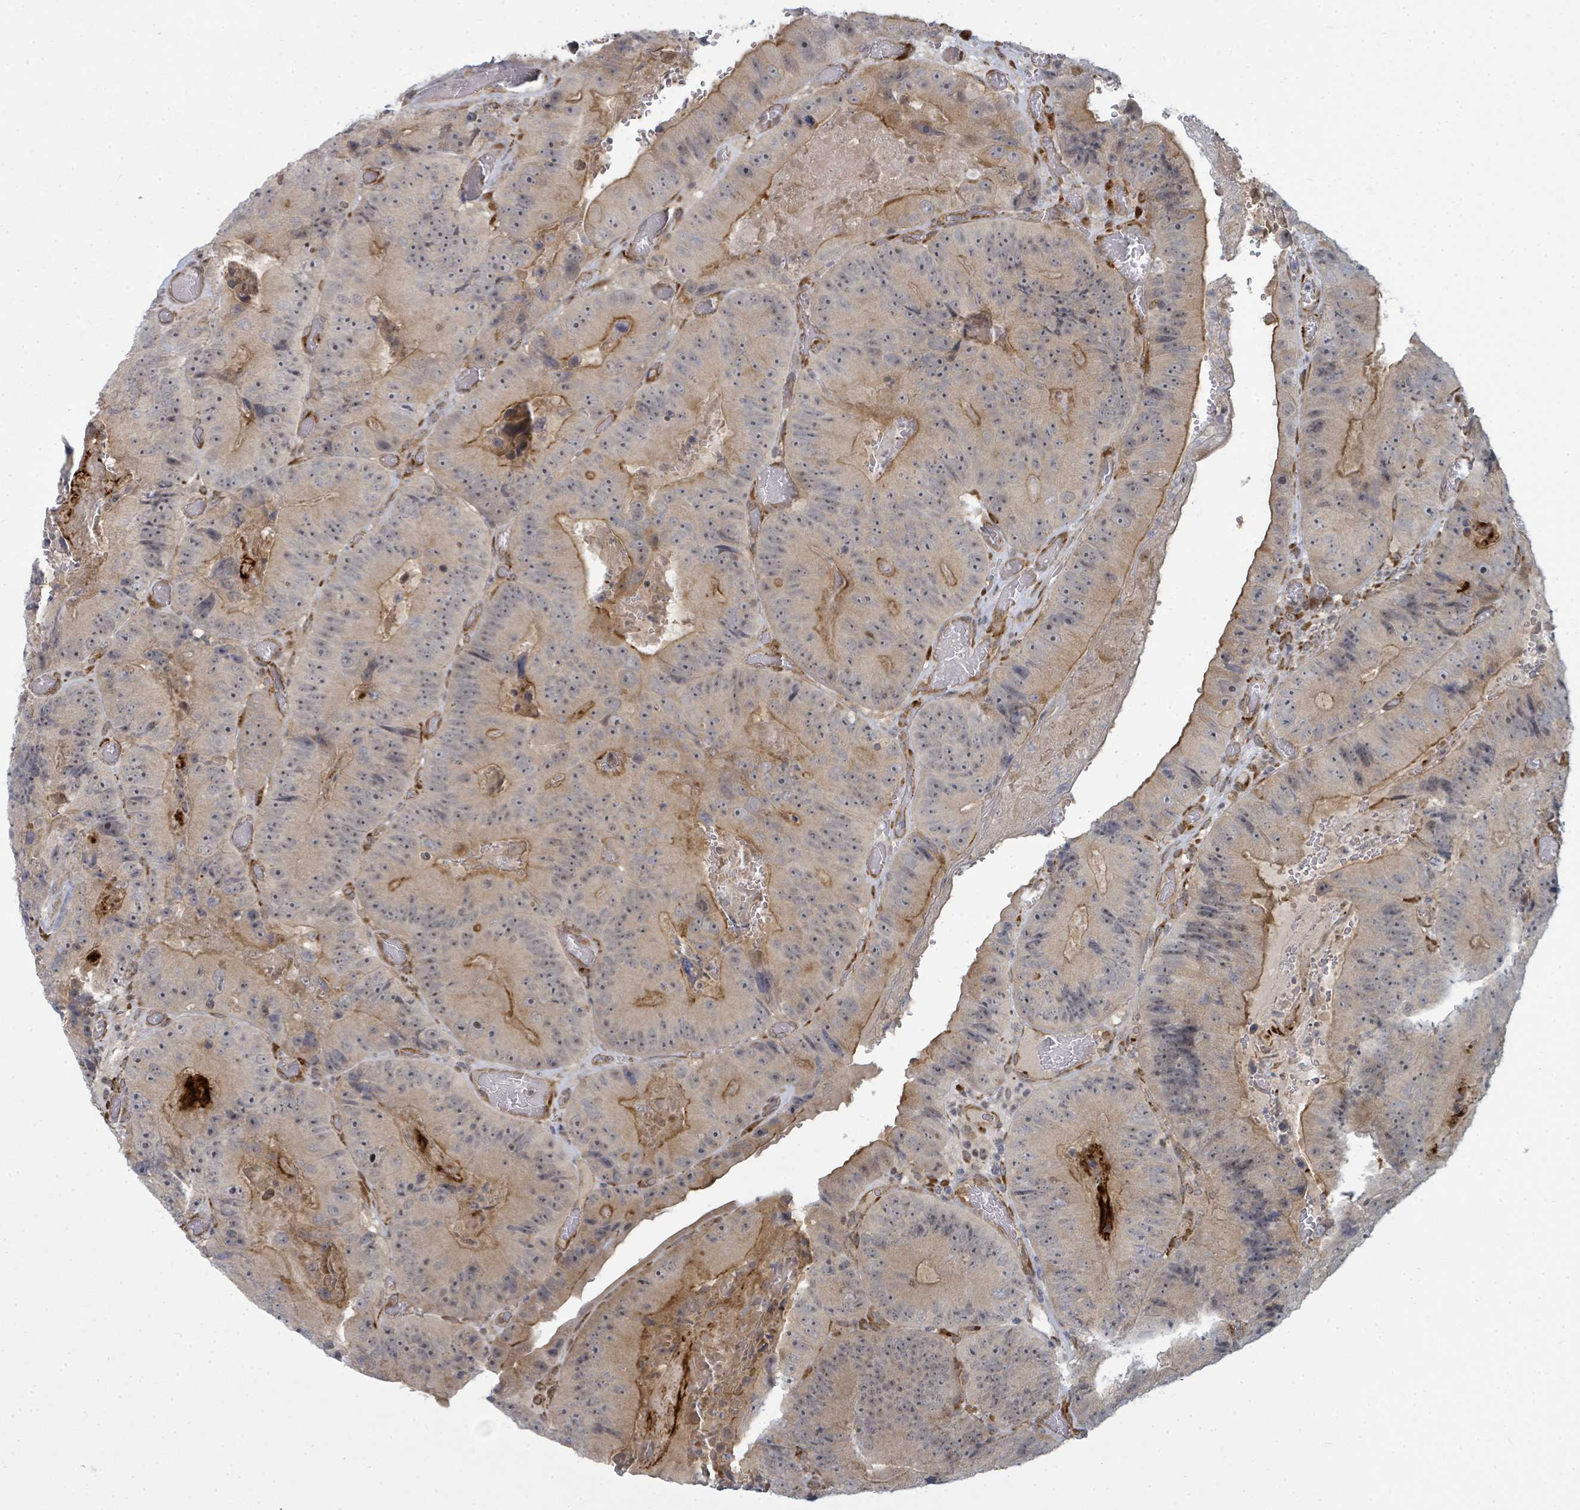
{"staining": {"intensity": "moderate", "quantity": "<25%", "location": "cytoplasmic/membranous"}, "tissue": "colorectal cancer", "cell_type": "Tumor cells", "image_type": "cancer", "snomed": [{"axis": "morphology", "description": "Adenocarcinoma, NOS"}, {"axis": "topography", "description": "Colon"}], "caption": "Adenocarcinoma (colorectal) tissue reveals moderate cytoplasmic/membranous staining in about <25% of tumor cells, visualized by immunohistochemistry.", "gene": "PSMG2", "patient": {"sex": "female", "age": 86}}